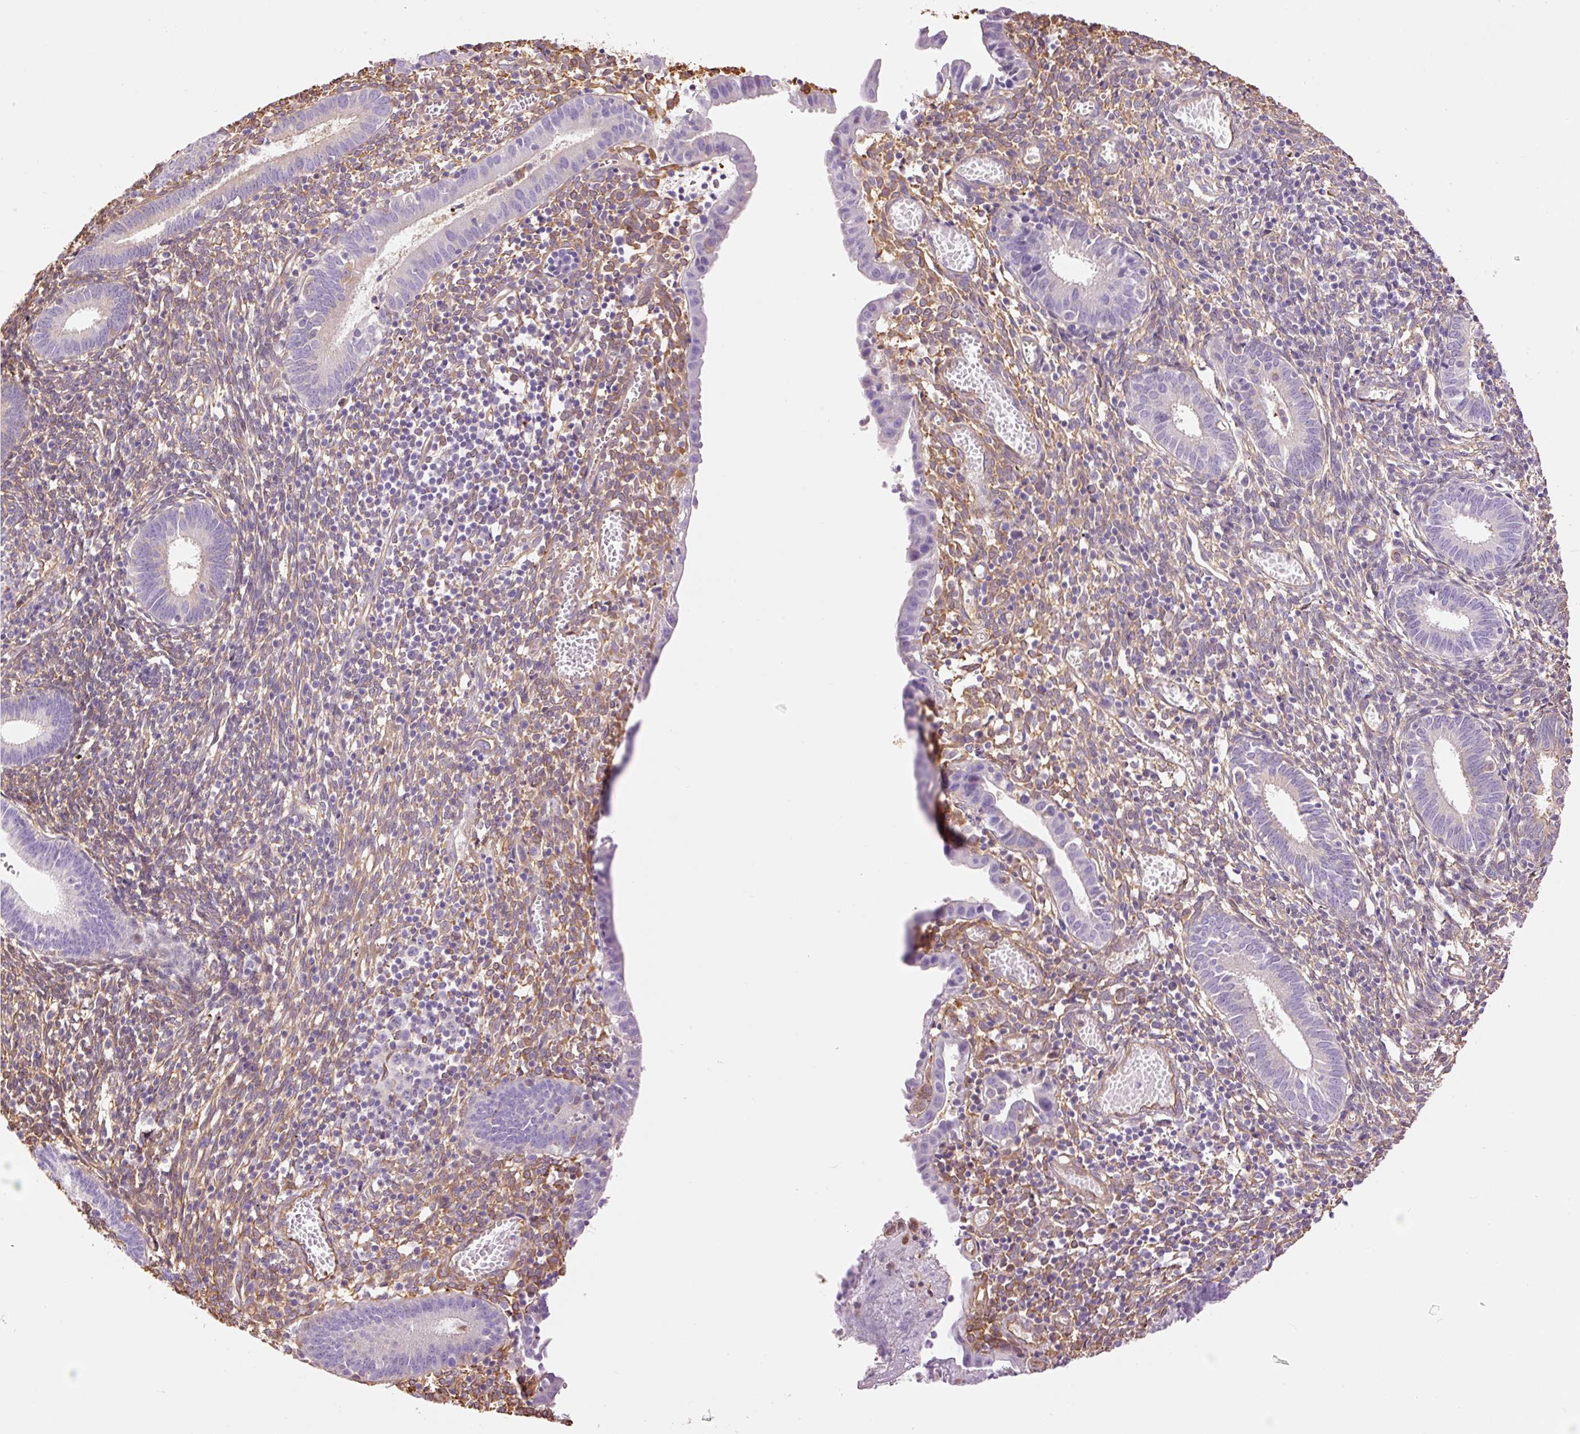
{"staining": {"intensity": "moderate", "quantity": "<25%", "location": "cytoplasmic/membranous"}, "tissue": "endometrium", "cell_type": "Cells in endometrial stroma", "image_type": "normal", "snomed": [{"axis": "morphology", "description": "Normal tissue, NOS"}, {"axis": "topography", "description": "Endometrium"}], "caption": "Immunohistochemical staining of benign human endometrium exhibits moderate cytoplasmic/membranous protein expression in about <25% of cells in endometrial stroma.", "gene": "ENSG00000249624", "patient": {"sex": "female", "age": 41}}